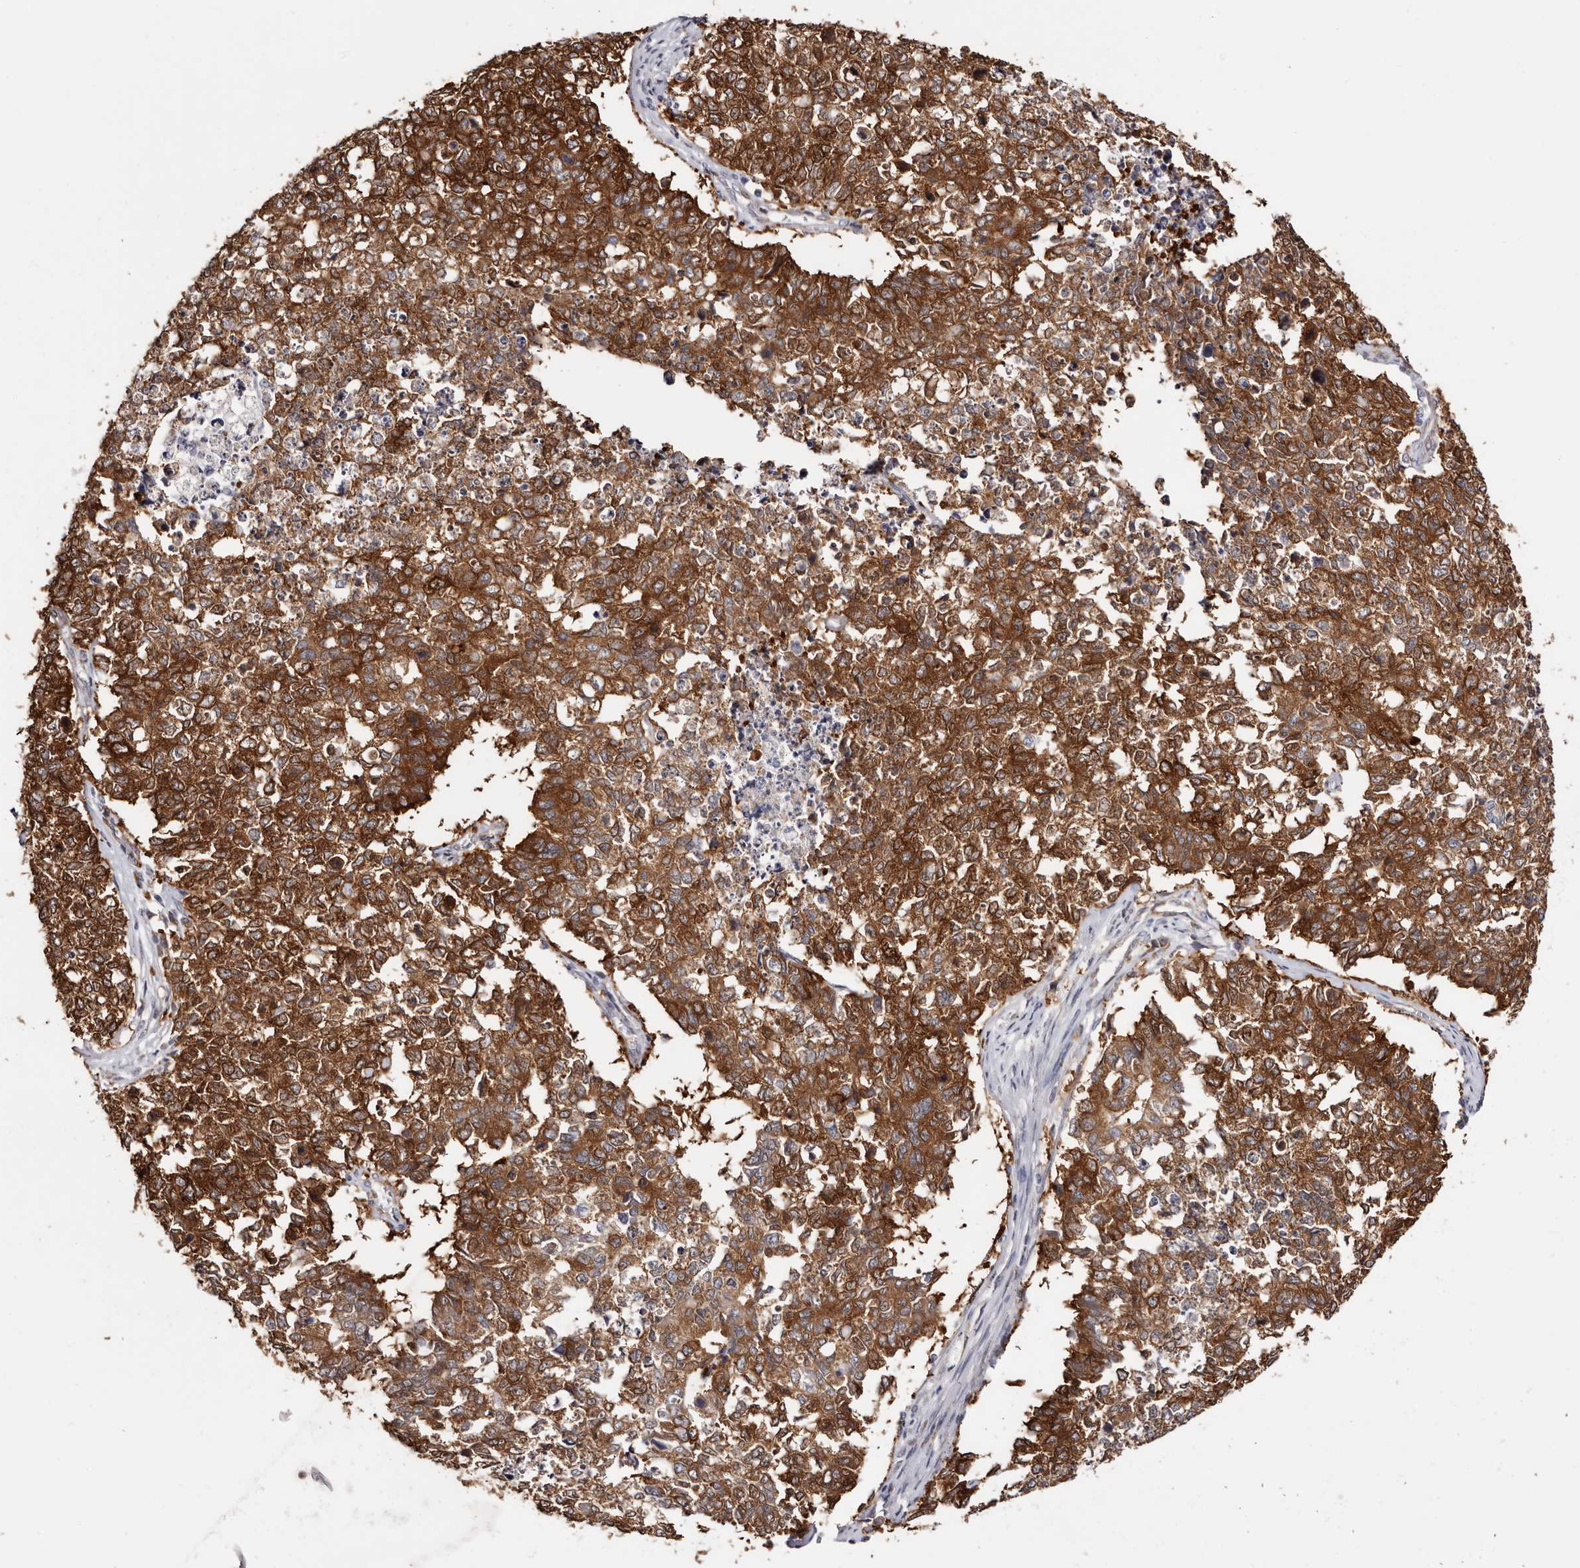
{"staining": {"intensity": "strong", "quantity": ">75%", "location": "cytoplasmic/membranous"}, "tissue": "cervical cancer", "cell_type": "Tumor cells", "image_type": "cancer", "snomed": [{"axis": "morphology", "description": "Squamous cell carcinoma, NOS"}, {"axis": "topography", "description": "Cervix"}], "caption": "Cervical squamous cell carcinoma tissue demonstrates strong cytoplasmic/membranous positivity in approximately >75% of tumor cells", "gene": "GFOD1", "patient": {"sex": "female", "age": 63}}